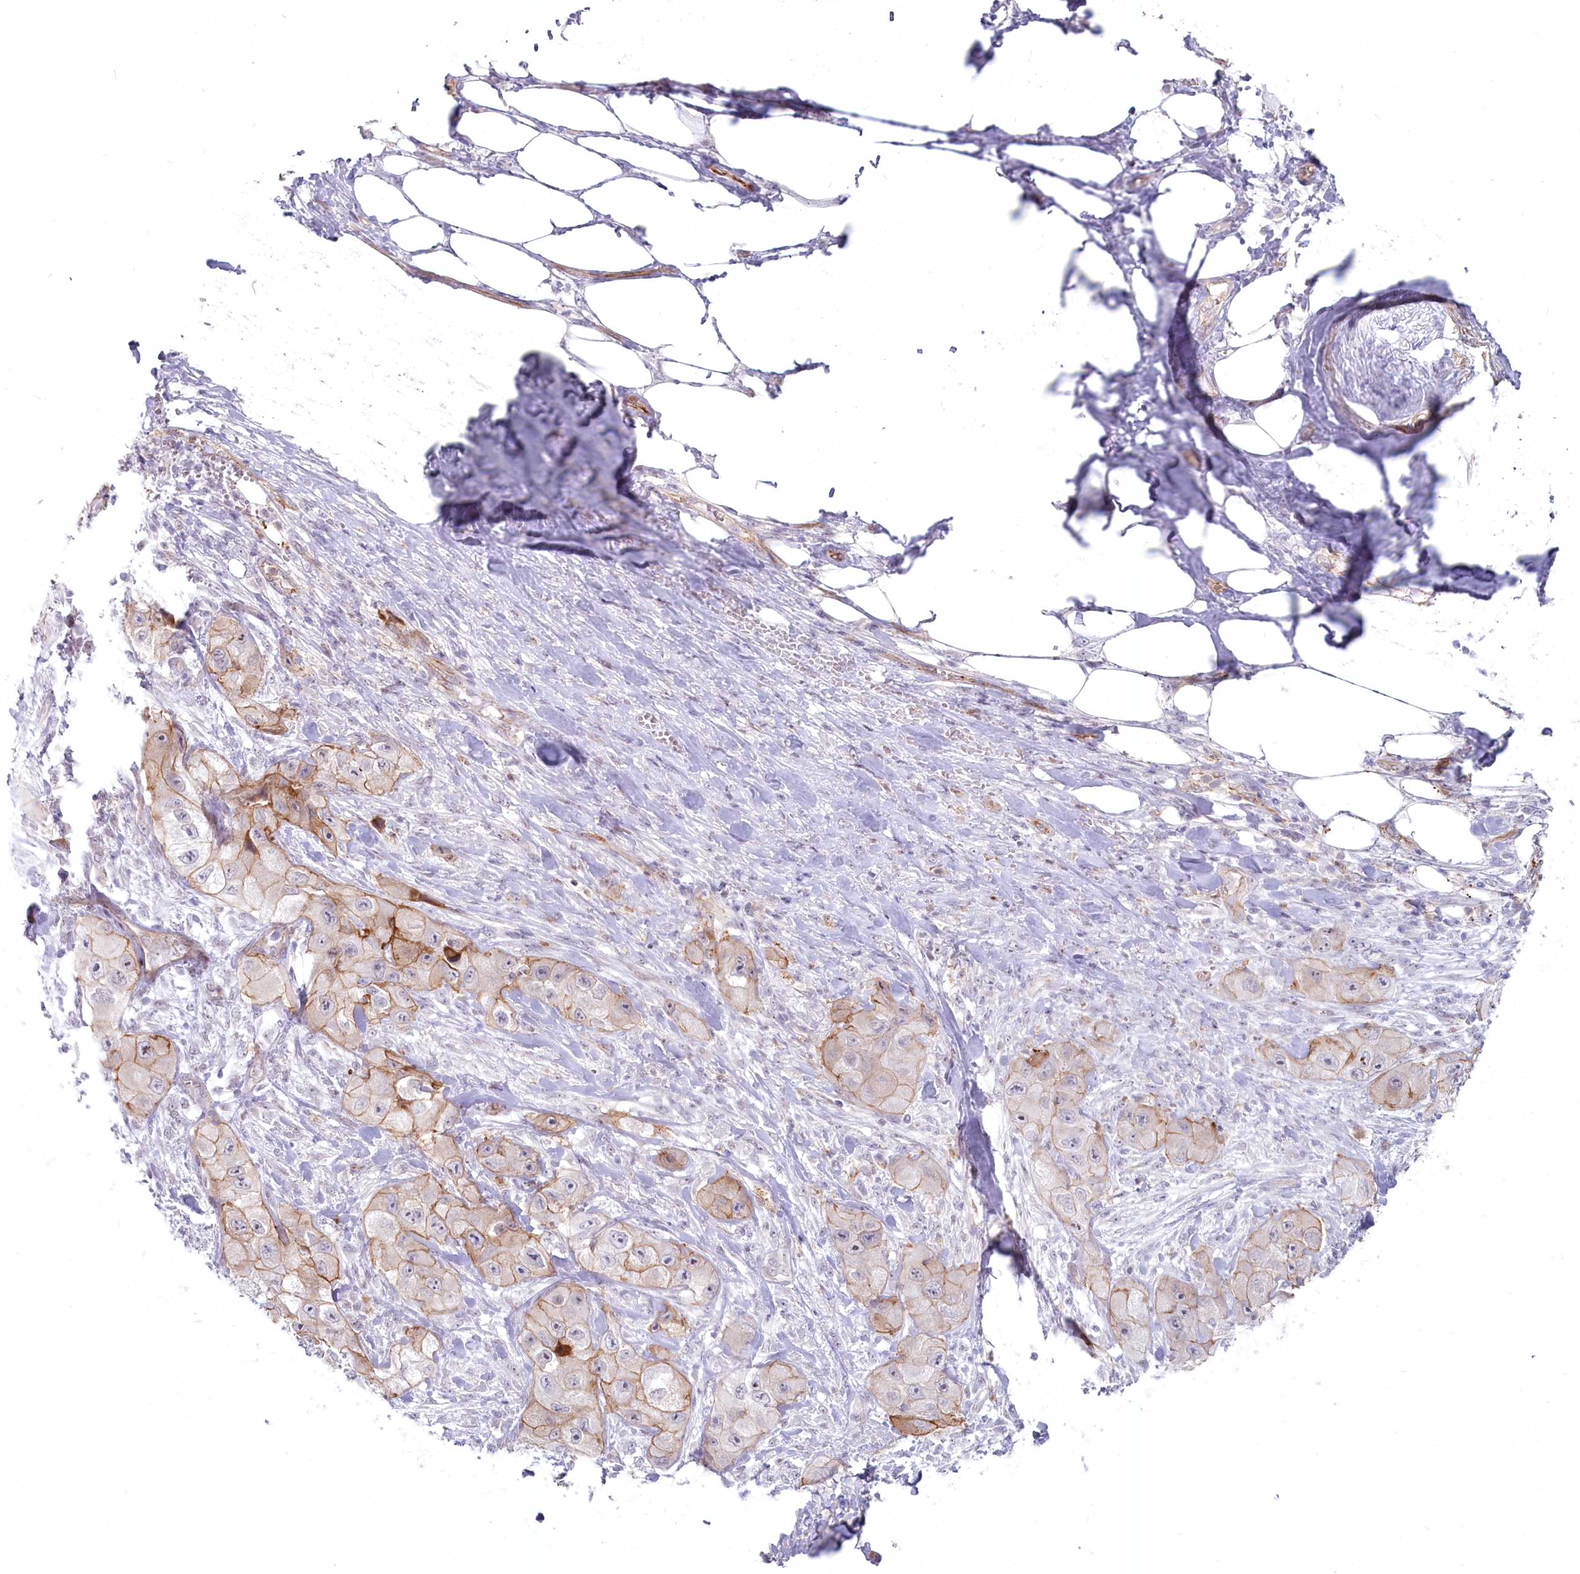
{"staining": {"intensity": "moderate", "quantity": "25%-75%", "location": "cytoplasmic/membranous"}, "tissue": "skin cancer", "cell_type": "Tumor cells", "image_type": "cancer", "snomed": [{"axis": "morphology", "description": "Squamous cell carcinoma, NOS"}, {"axis": "topography", "description": "Skin"}, {"axis": "topography", "description": "Subcutis"}], "caption": "Immunohistochemical staining of human squamous cell carcinoma (skin) reveals medium levels of moderate cytoplasmic/membranous positivity in approximately 25%-75% of tumor cells. Using DAB (3,3'-diaminobenzidine) (brown) and hematoxylin (blue) stains, captured at high magnification using brightfield microscopy.", "gene": "ABHD8", "patient": {"sex": "male", "age": 73}}